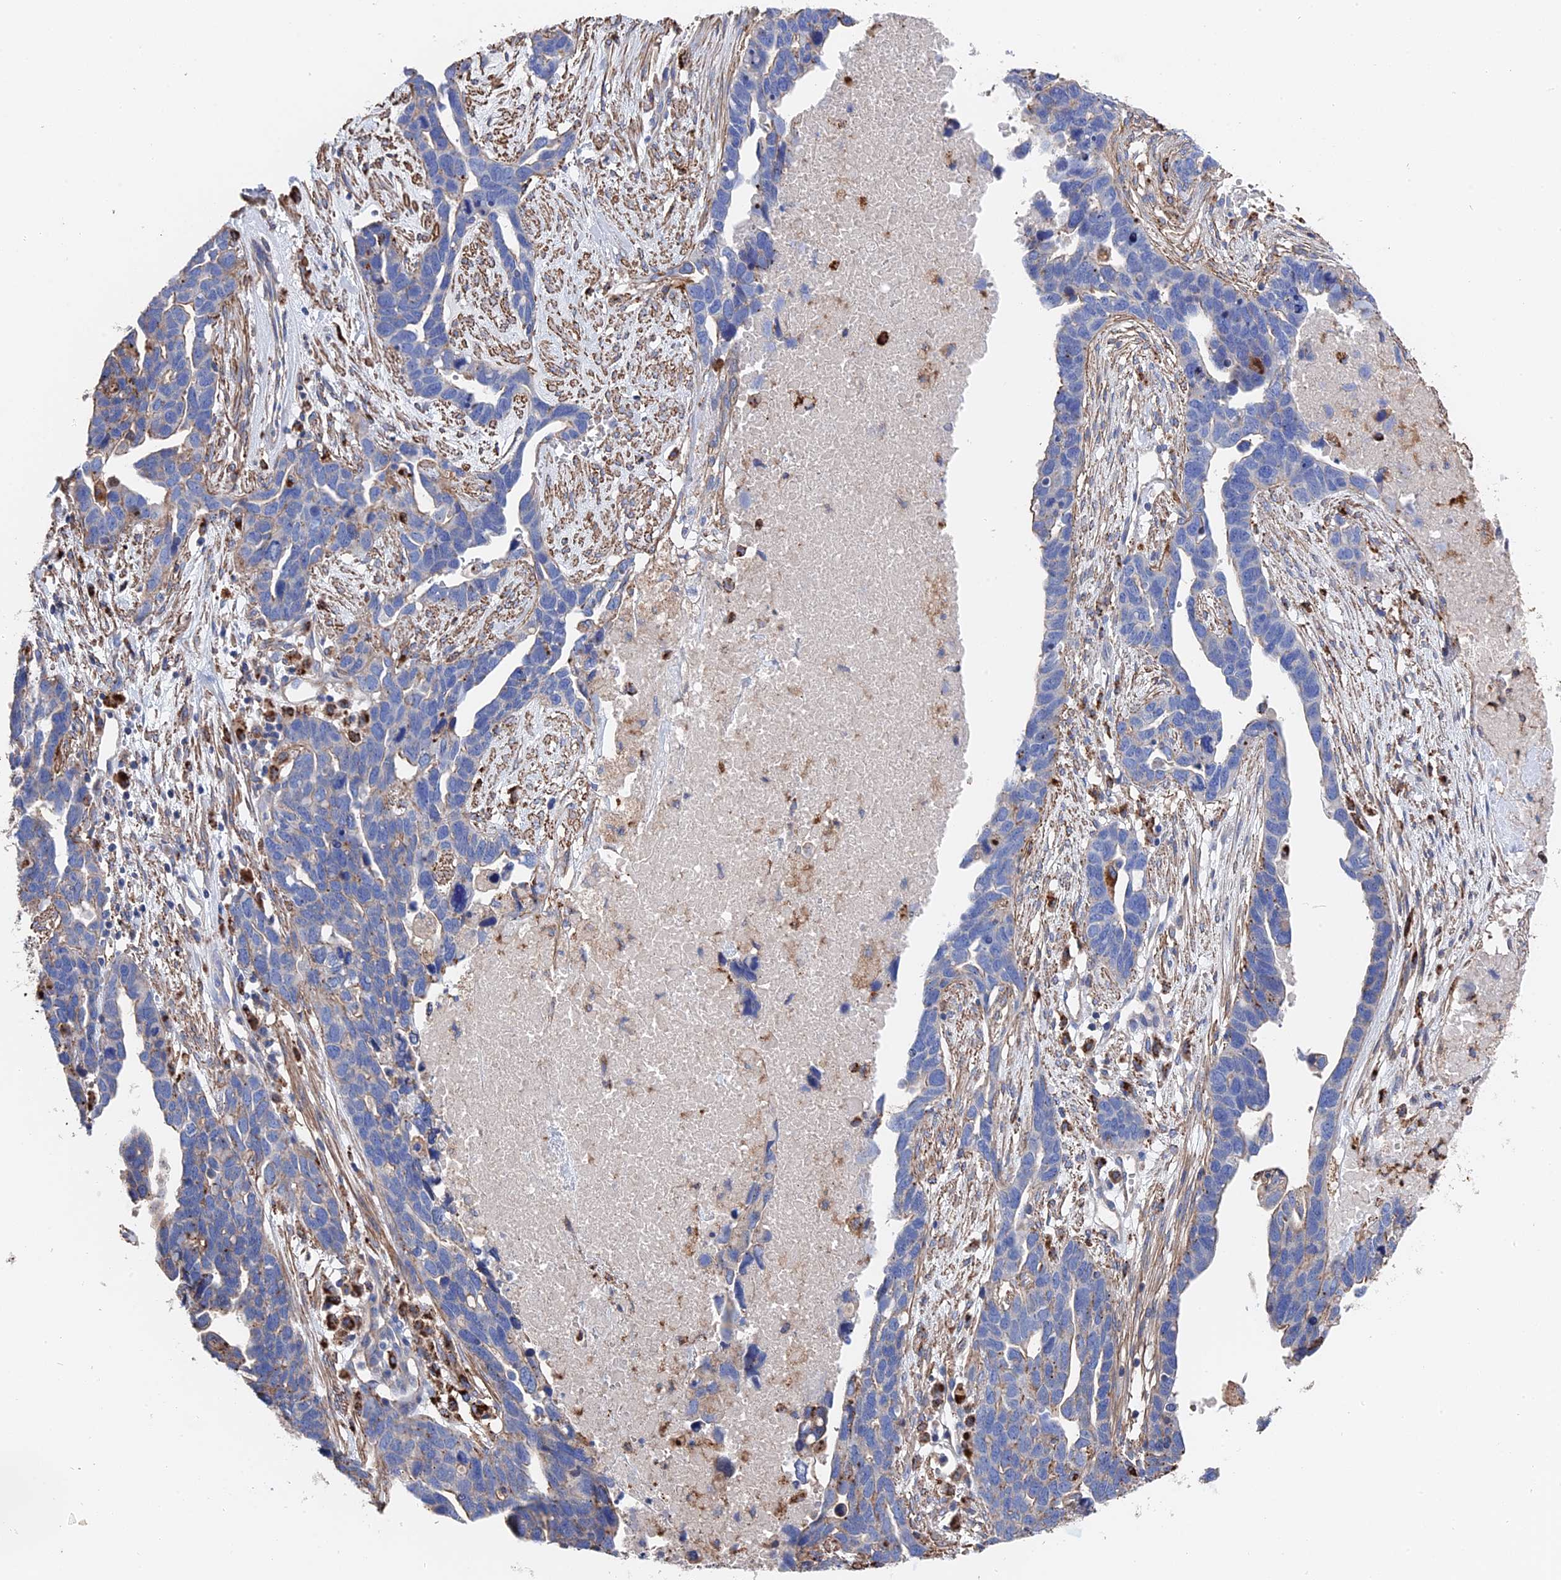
{"staining": {"intensity": "negative", "quantity": "none", "location": "none"}, "tissue": "ovarian cancer", "cell_type": "Tumor cells", "image_type": "cancer", "snomed": [{"axis": "morphology", "description": "Cystadenocarcinoma, serous, NOS"}, {"axis": "topography", "description": "Ovary"}], "caption": "This is a micrograph of immunohistochemistry staining of ovarian cancer, which shows no staining in tumor cells.", "gene": "STRA6", "patient": {"sex": "female", "age": 54}}